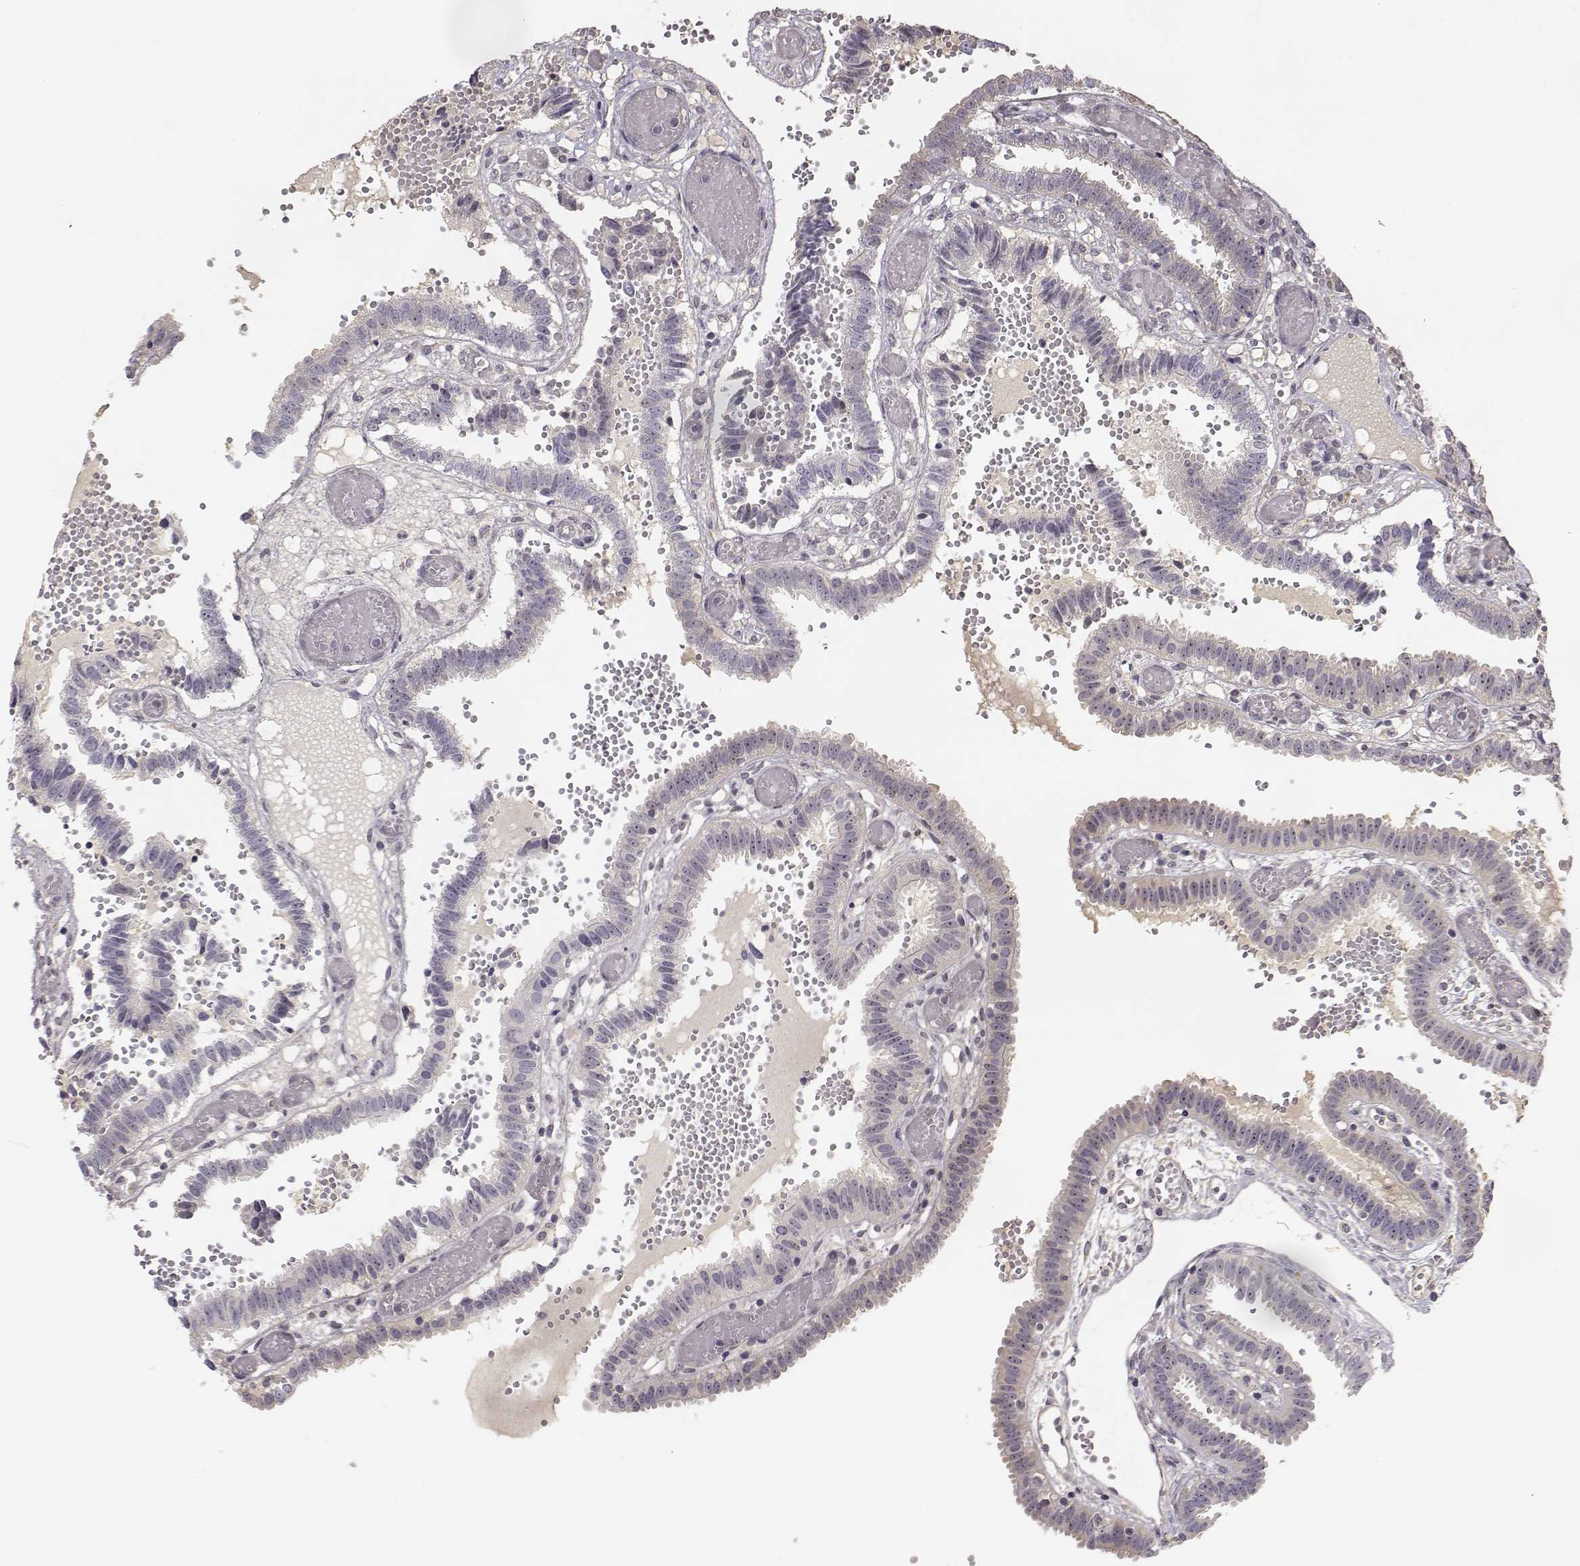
{"staining": {"intensity": "weak", "quantity": "25%-75%", "location": "nuclear"}, "tissue": "fallopian tube", "cell_type": "Glandular cells", "image_type": "normal", "snomed": [{"axis": "morphology", "description": "Normal tissue, NOS"}, {"axis": "topography", "description": "Fallopian tube"}], "caption": "Fallopian tube stained with IHC shows weak nuclear staining in approximately 25%-75% of glandular cells.", "gene": "MED12L", "patient": {"sex": "female", "age": 37}}